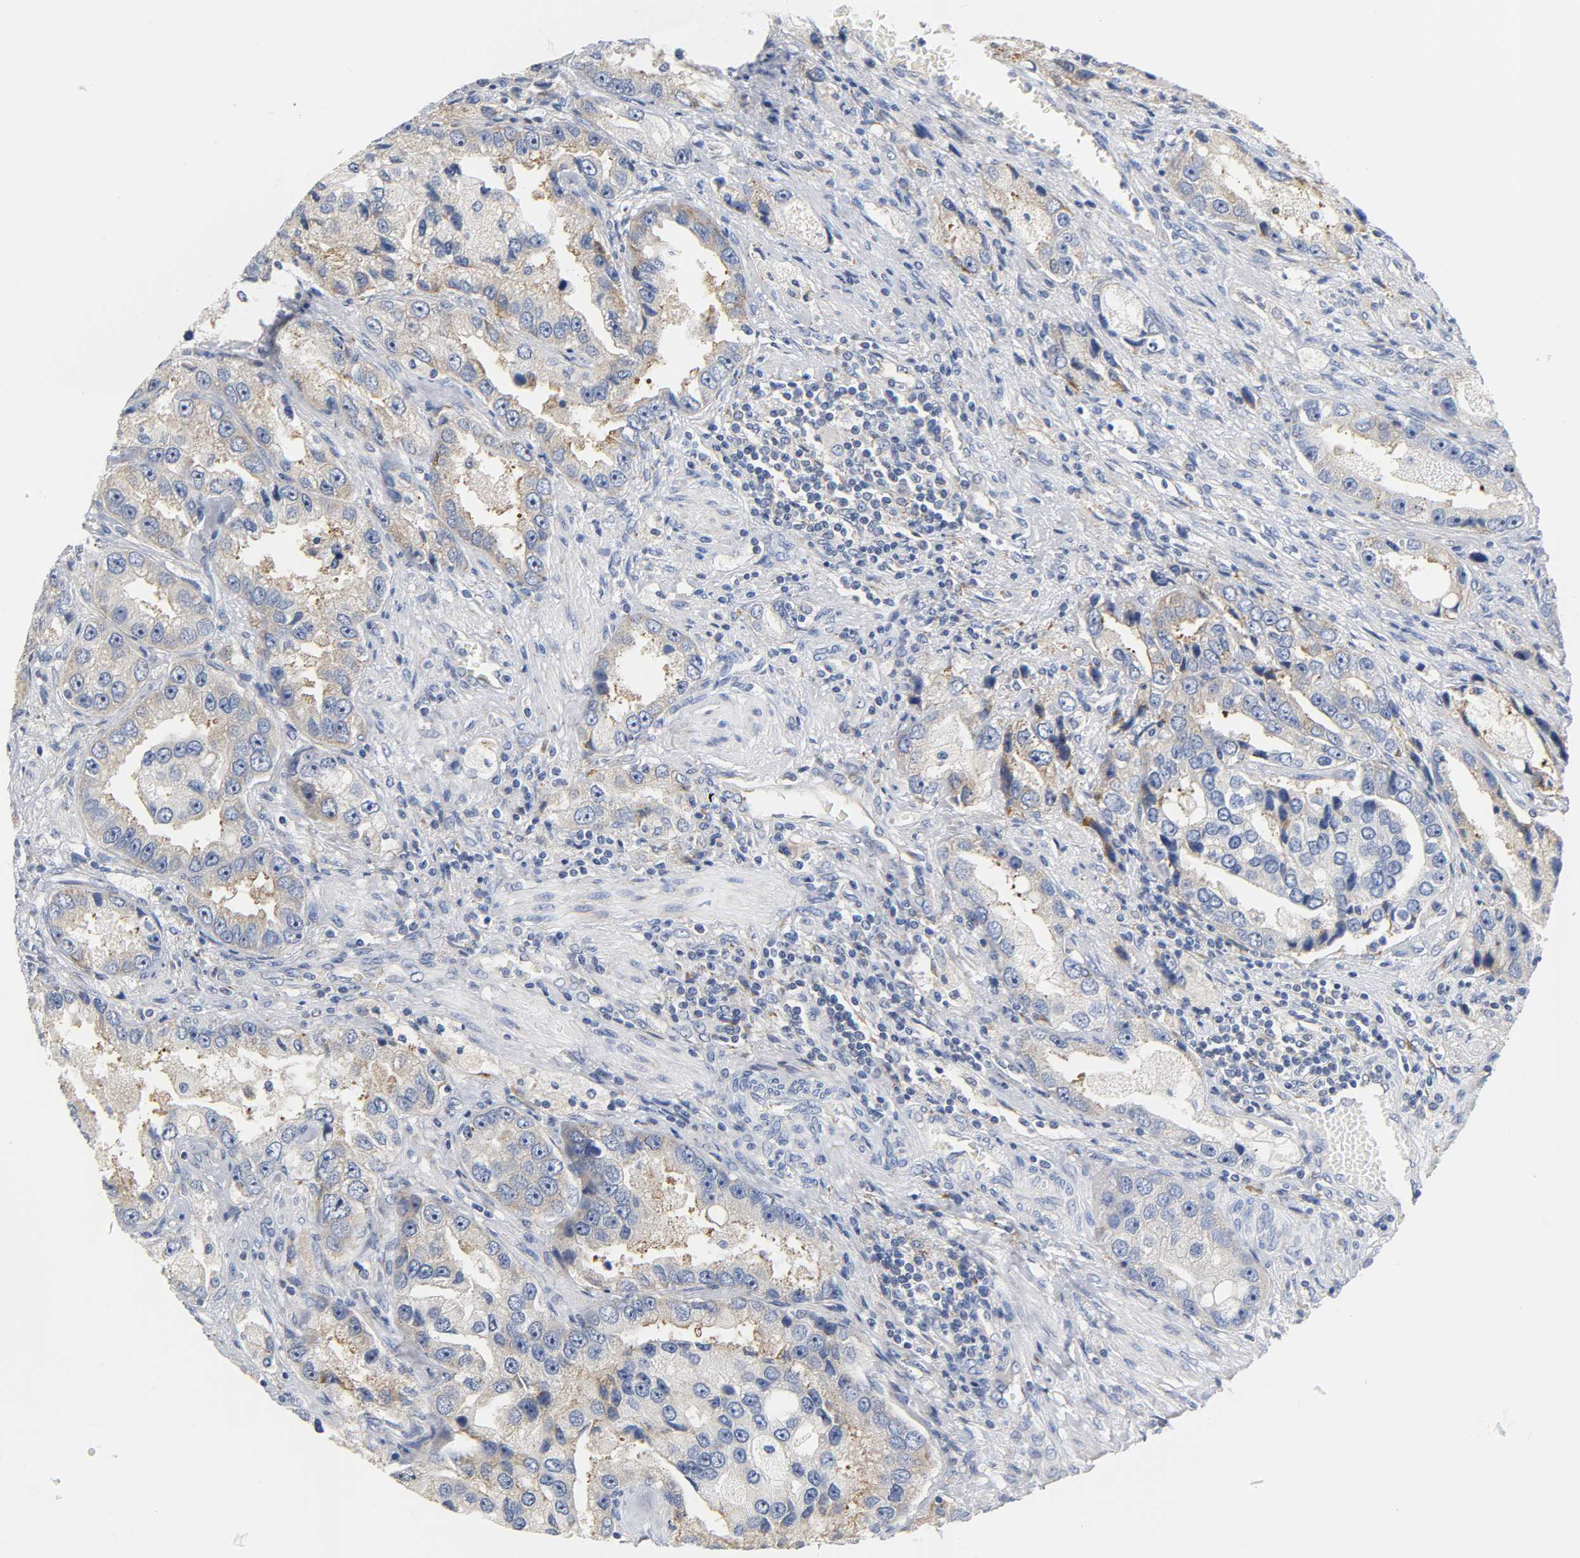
{"staining": {"intensity": "weak", "quantity": "25%-75%", "location": "cytoplasmic/membranous"}, "tissue": "prostate cancer", "cell_type": "Tumor cells", "image_type": "cancer", "snomed": [{"axis": "morphology", "description": "Adenocarcinoma, High grade"}, {"axis": "topography", "description": "Prostate"}], "caption": "Immunohistochemical staining of human prostate cancer displays low levels of weak cytoplasmic/membranous expression in about 25%-75% of tumor cells. (Brightfield microscopy of DAB IHC at high magnification).", "gene": "REL", "patient": {"sex": "male", "age": 63}}